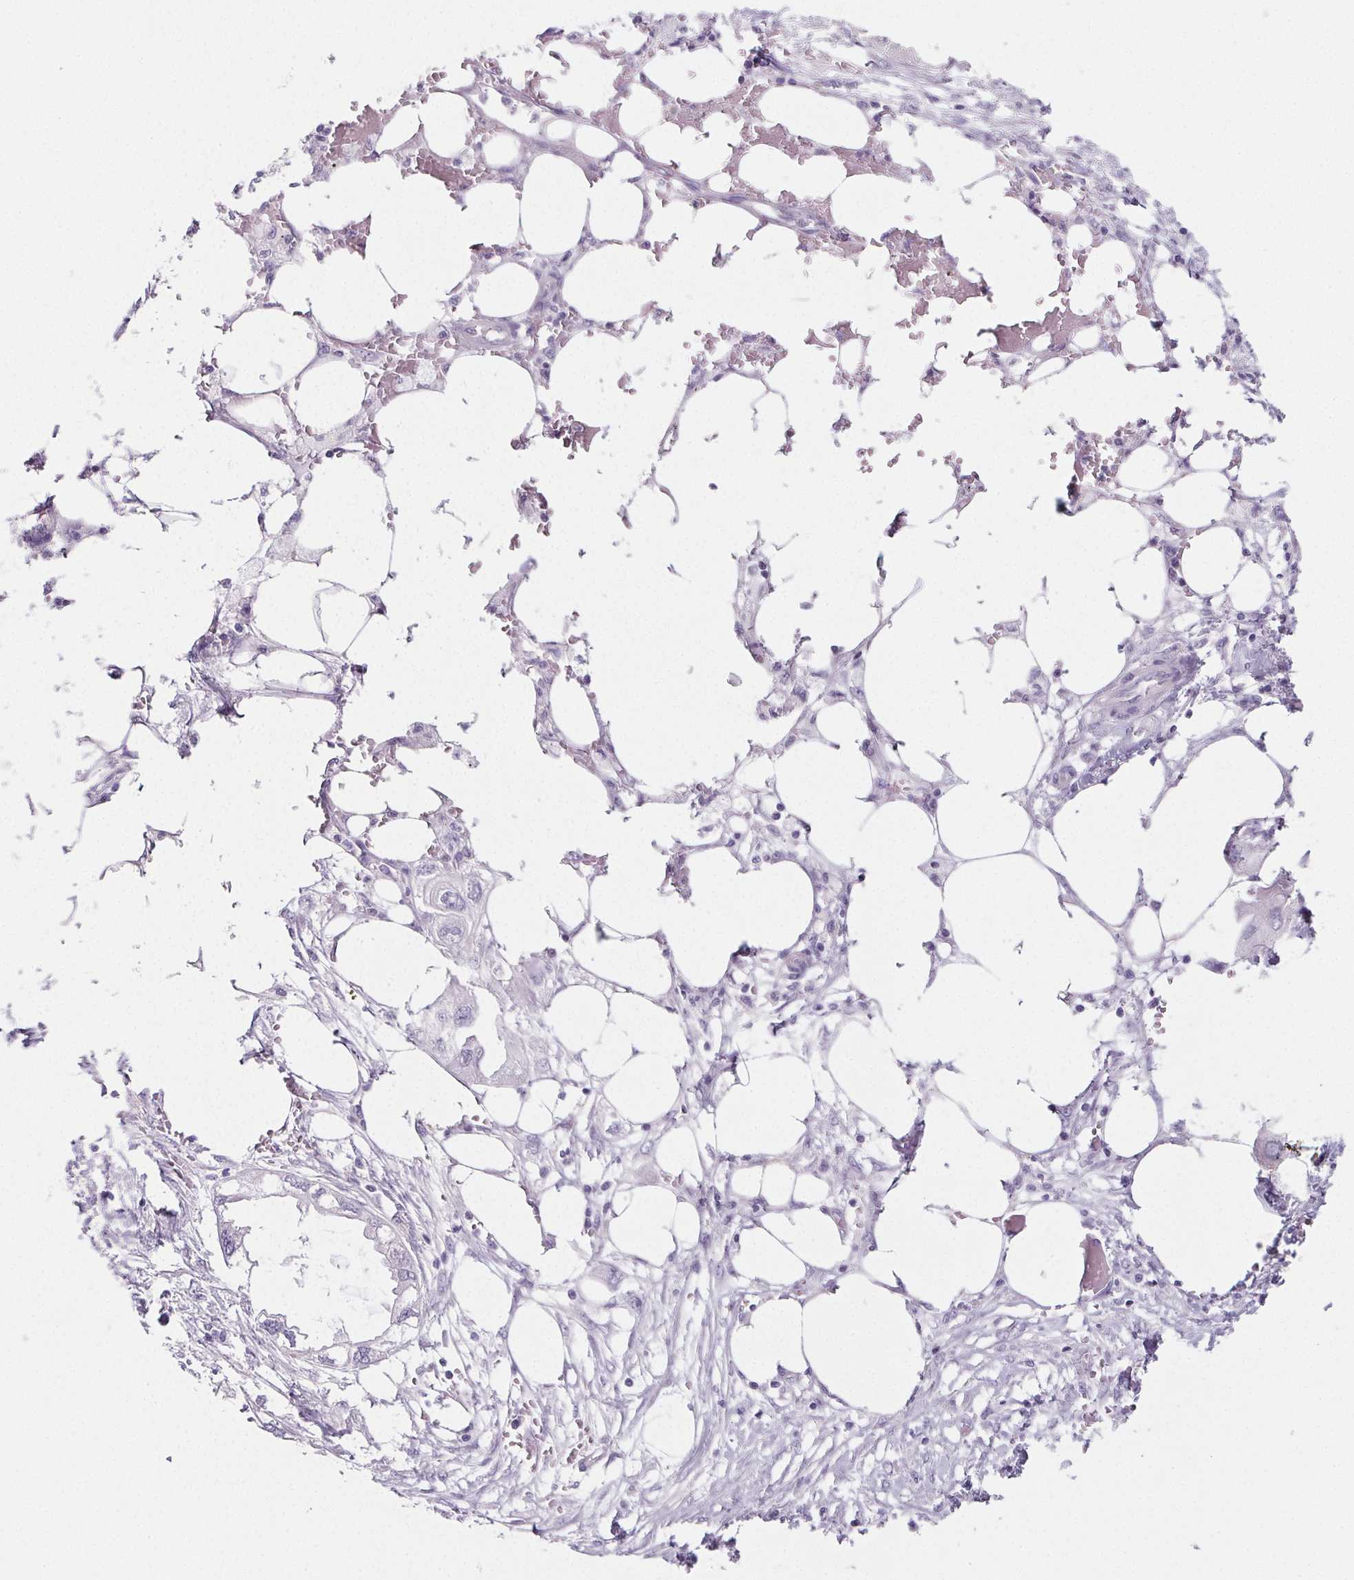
{"staining": {"intensity": "negative", "quantity": "none", "location": "none"}, "tissue": "endometrial cancer", "cell_type": "Tumor cells", "image_type": "cancer", "snomed": [{"axis": "morphology", "description": "Adenocarcinoma, NOS"}, {"axis": "morphology", "description": "Adenocarcinoma, metastatic, NOS"}, {"axis": "topography", "description": "Adipose tissue"}, {"axis": "topography", "description": "Endometrium"}], "caption": "Tumor cells are negative for brown protein staining in adenocarcinoma (endometrial).", "gene": "PRSS3", "patient": {"sex": "female", "age": 67}}